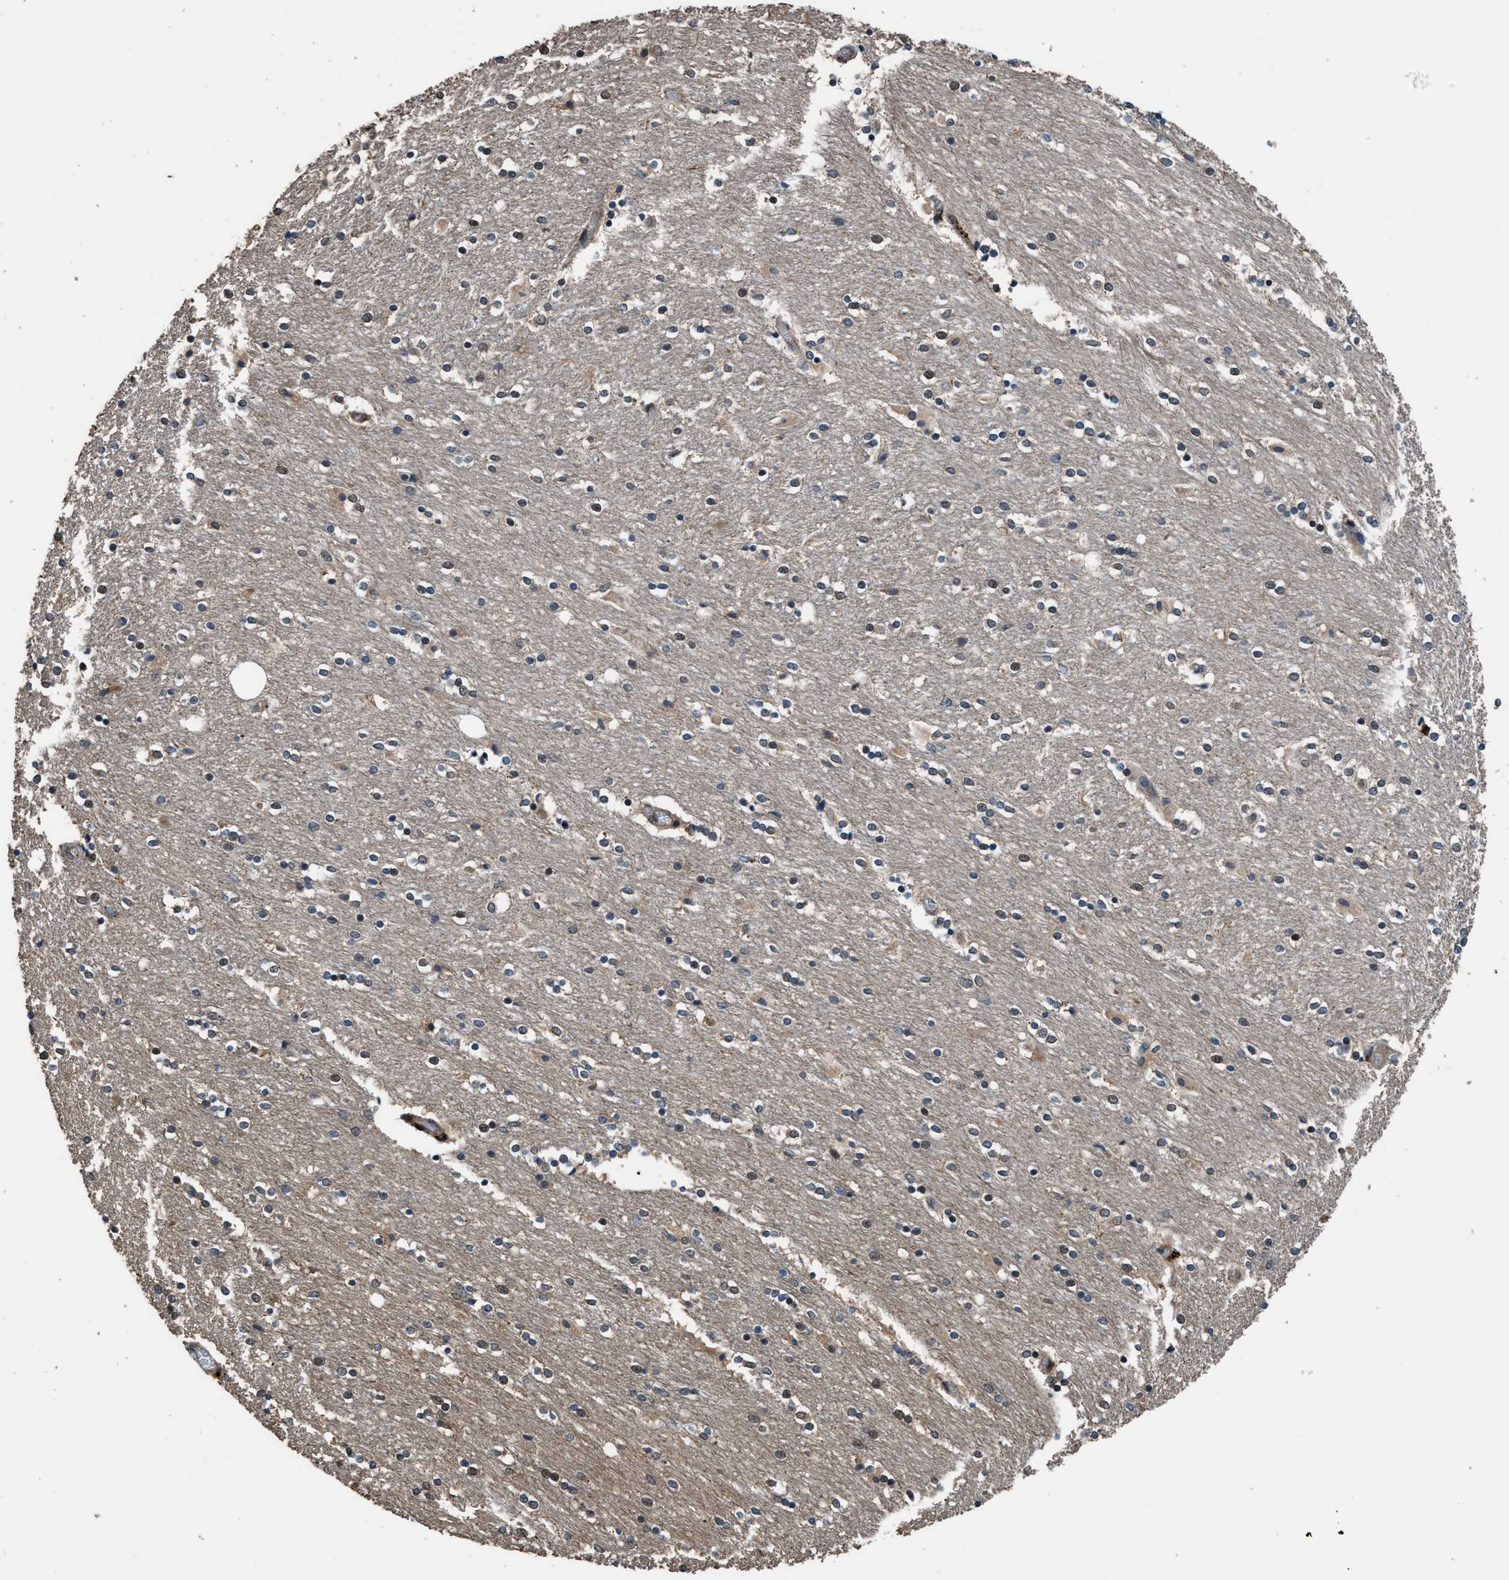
{"staining": {"intensity": "moderate", "quantity": "<25%", "location": "cytoplasmic/membranous,nuclear"}, "tissue": "caudate", "cell_type": "Glial cells", "image_type": "normal", "snomed": [{"axis": "morphology", "description": "Normal tissue, NOS"}, {"axis": "topography", "description": "Lateral ventricle wall"}], "caption": "This is an image of immunohistochemistry staining of benign caudate, which shows moderate staining in the cytoplasmic/membranous,nuclear of glial cells.", "gene": "CTBS", "patient": {"sex": "female", "age": 54}}